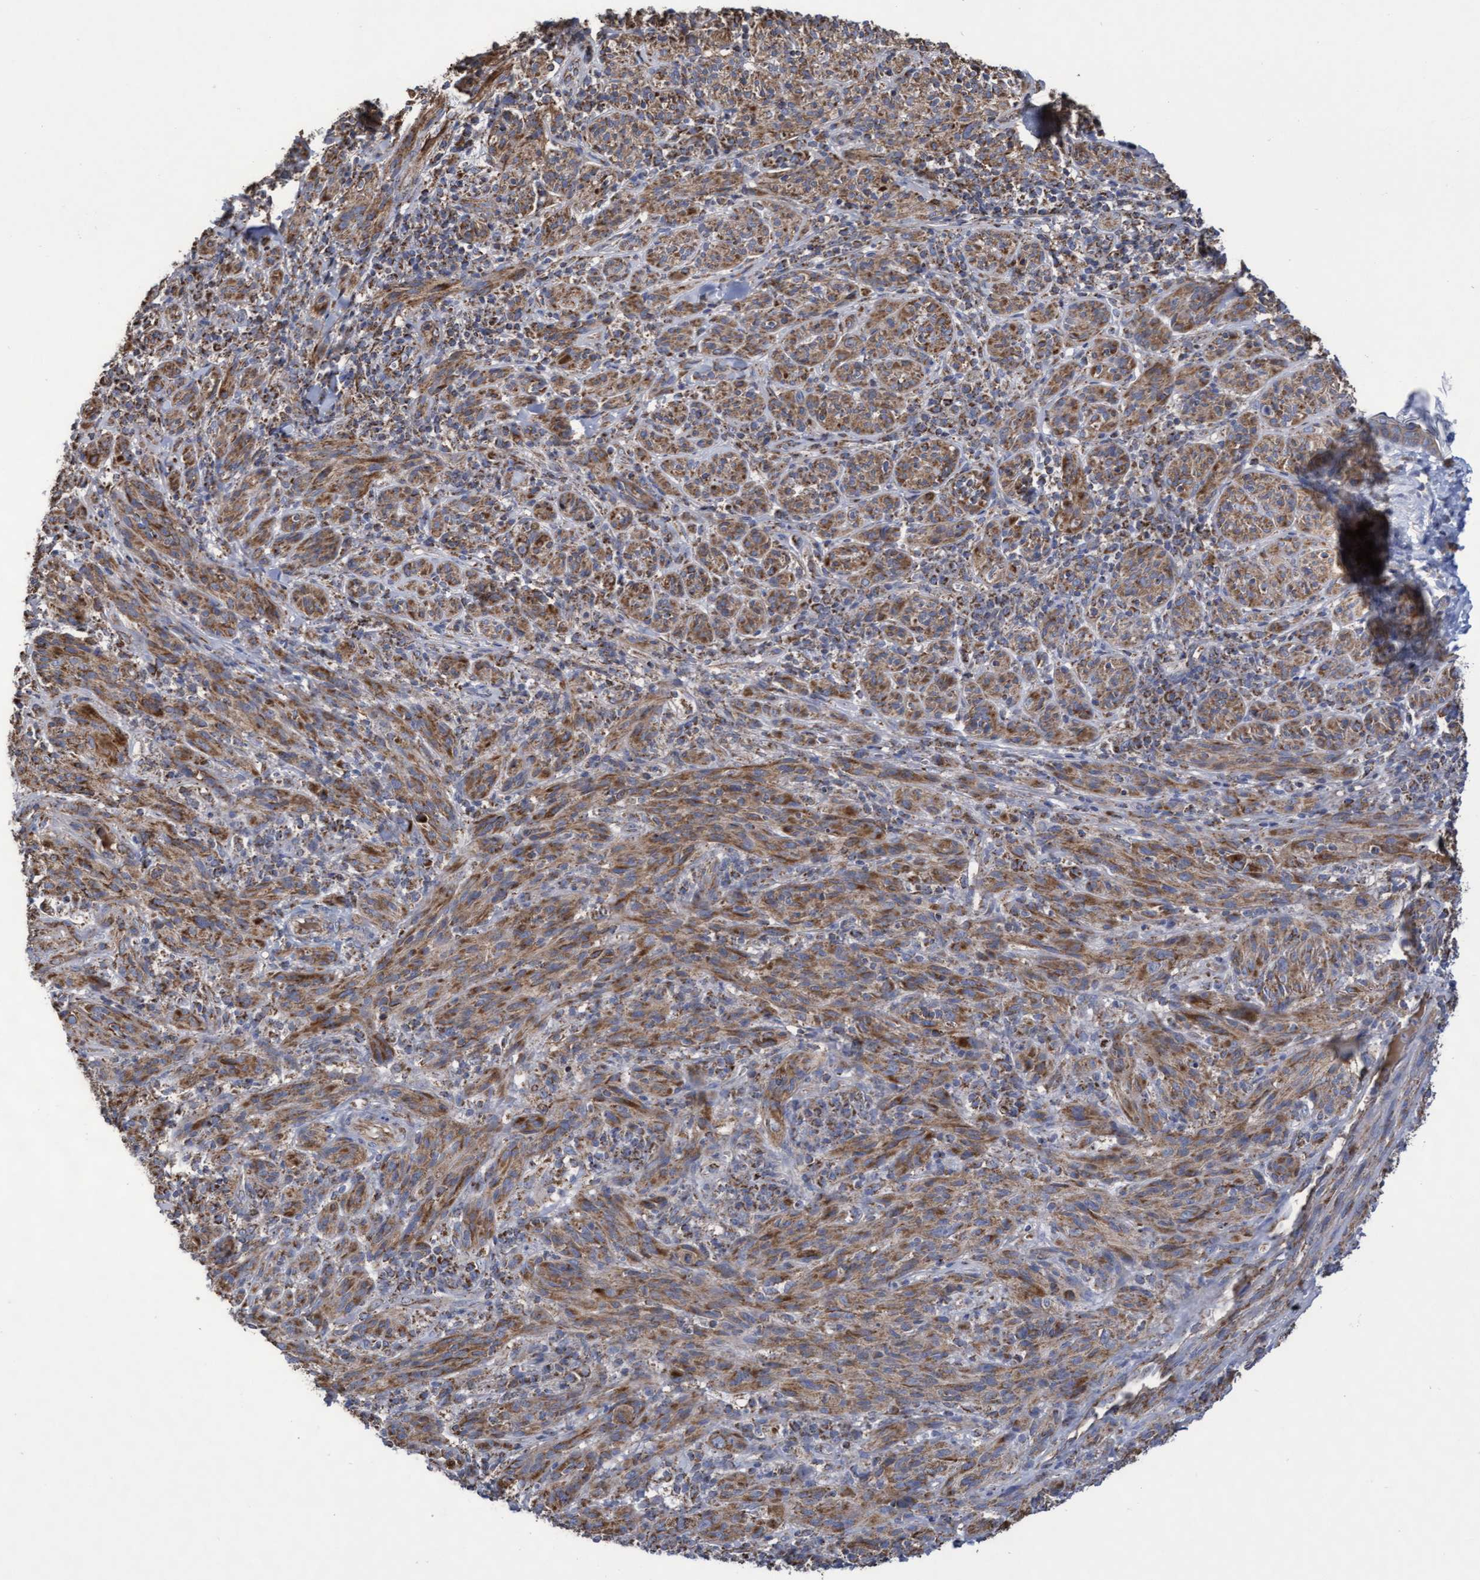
{"staining": {"intensity": "strong", "quantity": ">75%", "location": "cytoplasmic/membranous"}, "tissue": "melanoma", "cell_type": "Tumor cells", "image_type": "cancer", "snomed": [{"axis": "morphology", "description": "Malignant melanoma, NOS"}, {"axis": "topography", "description": "Skin of head"}], "caption": "This is a micrograph of immunohistochemistry (IHC) staining of melanoma, which shows strong staining in the cytoplasmic/membranous of tumor cells.", "gene": "COBL", "patient": {"sex": "male", "age": 96}}